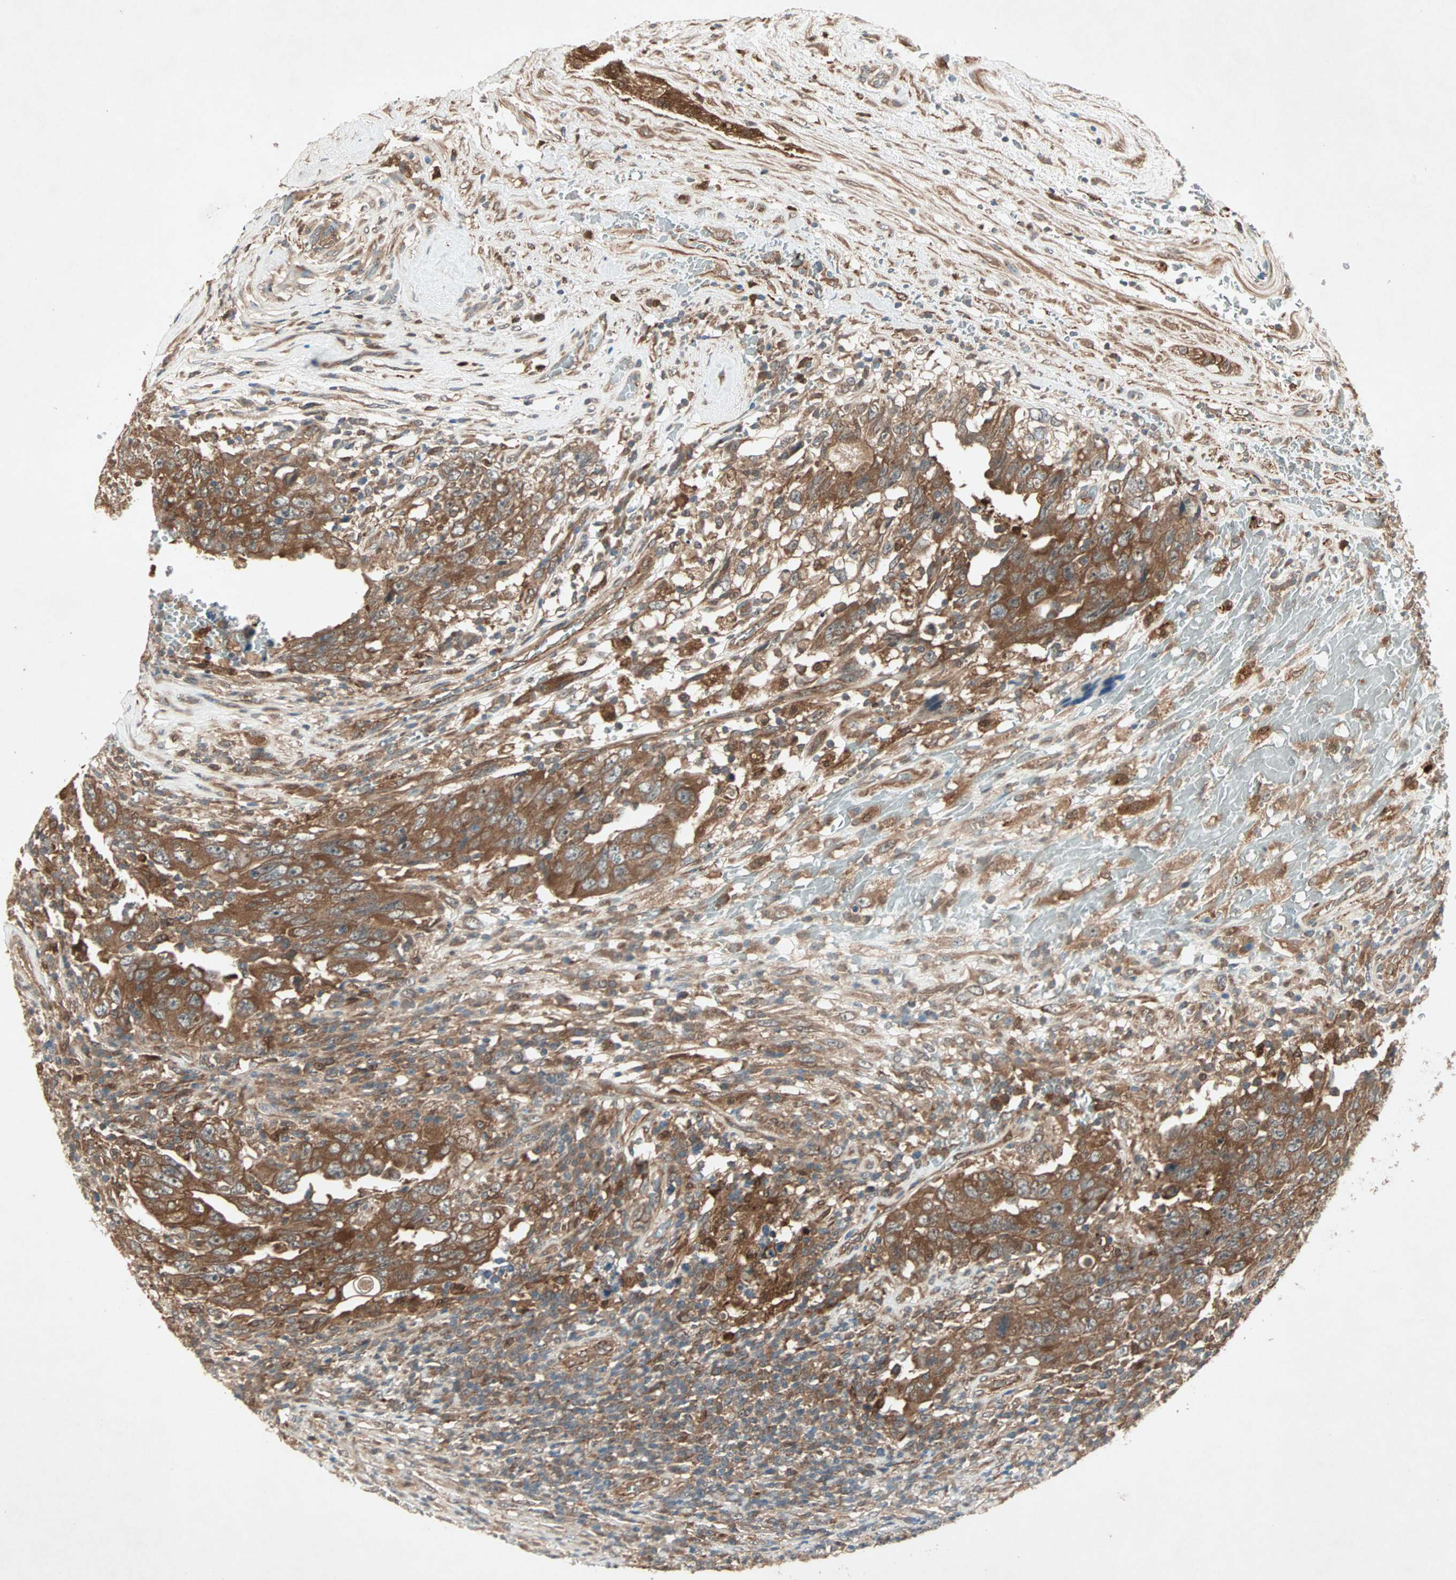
{"staining": {"intensity": "strong", "quantity": ">75%", "location": "cytoplasmic/membranous"}, "tissue": "testis cancer", "cell_type": "Tumor cells", "image_type": "cancer", "snomed": [{"axis": "morphology", "description": "Carcinoma, Embryonal, NOS"}, {"axis": "topography", "description": "Testis"}], "caption": "Testis cancer (embryonal carcinoma) stained with a brown dye shows strong cytoplasmic/membranous positive expression in approximately >75% of tumor cells.", "gene": "SDSL", "patient": {"sex": "male", "age": 26}}